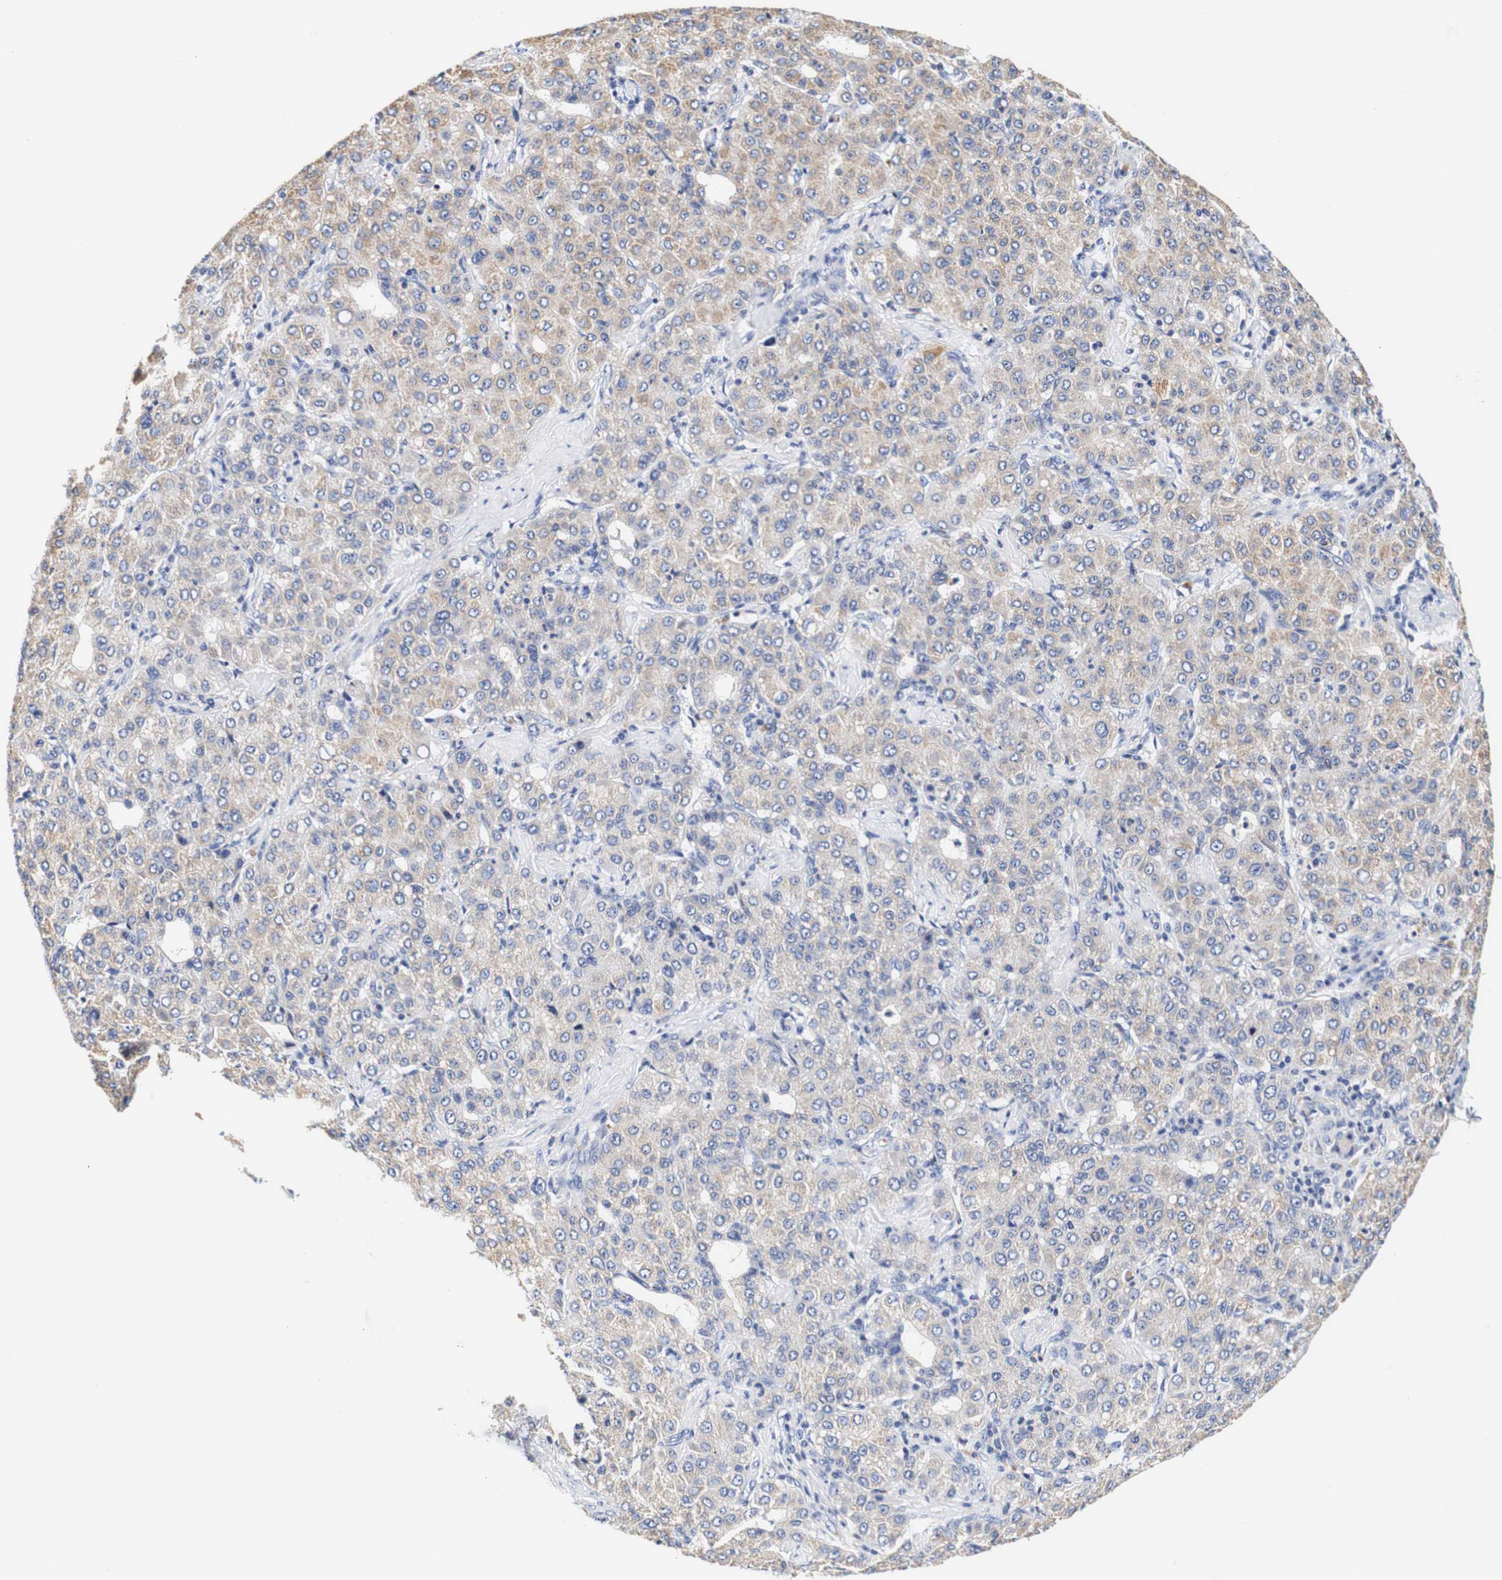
{"staining": {"intensity": "weak", "quantity": ">75%", "location": "cytoplasmic/membranous"}, "tissue": "liver cancer", "cell_type": "Tumor cells", "image_type": "cancer", "snomed": [{"axis": "morphology", "description": "Carcinoma, Hepatocellular, NOS"}, {"axis": "topography", "description": "Liver"}], "caption": "Liver hepatocellular carcinoma tissue demonstrates weak cytoplasmic/membranous positivity in approximately >75% of tumor cells, visualized by immunohistochemistry.", "gene": "CAMK4", "patient": {"sex": "male", "age": 65}}